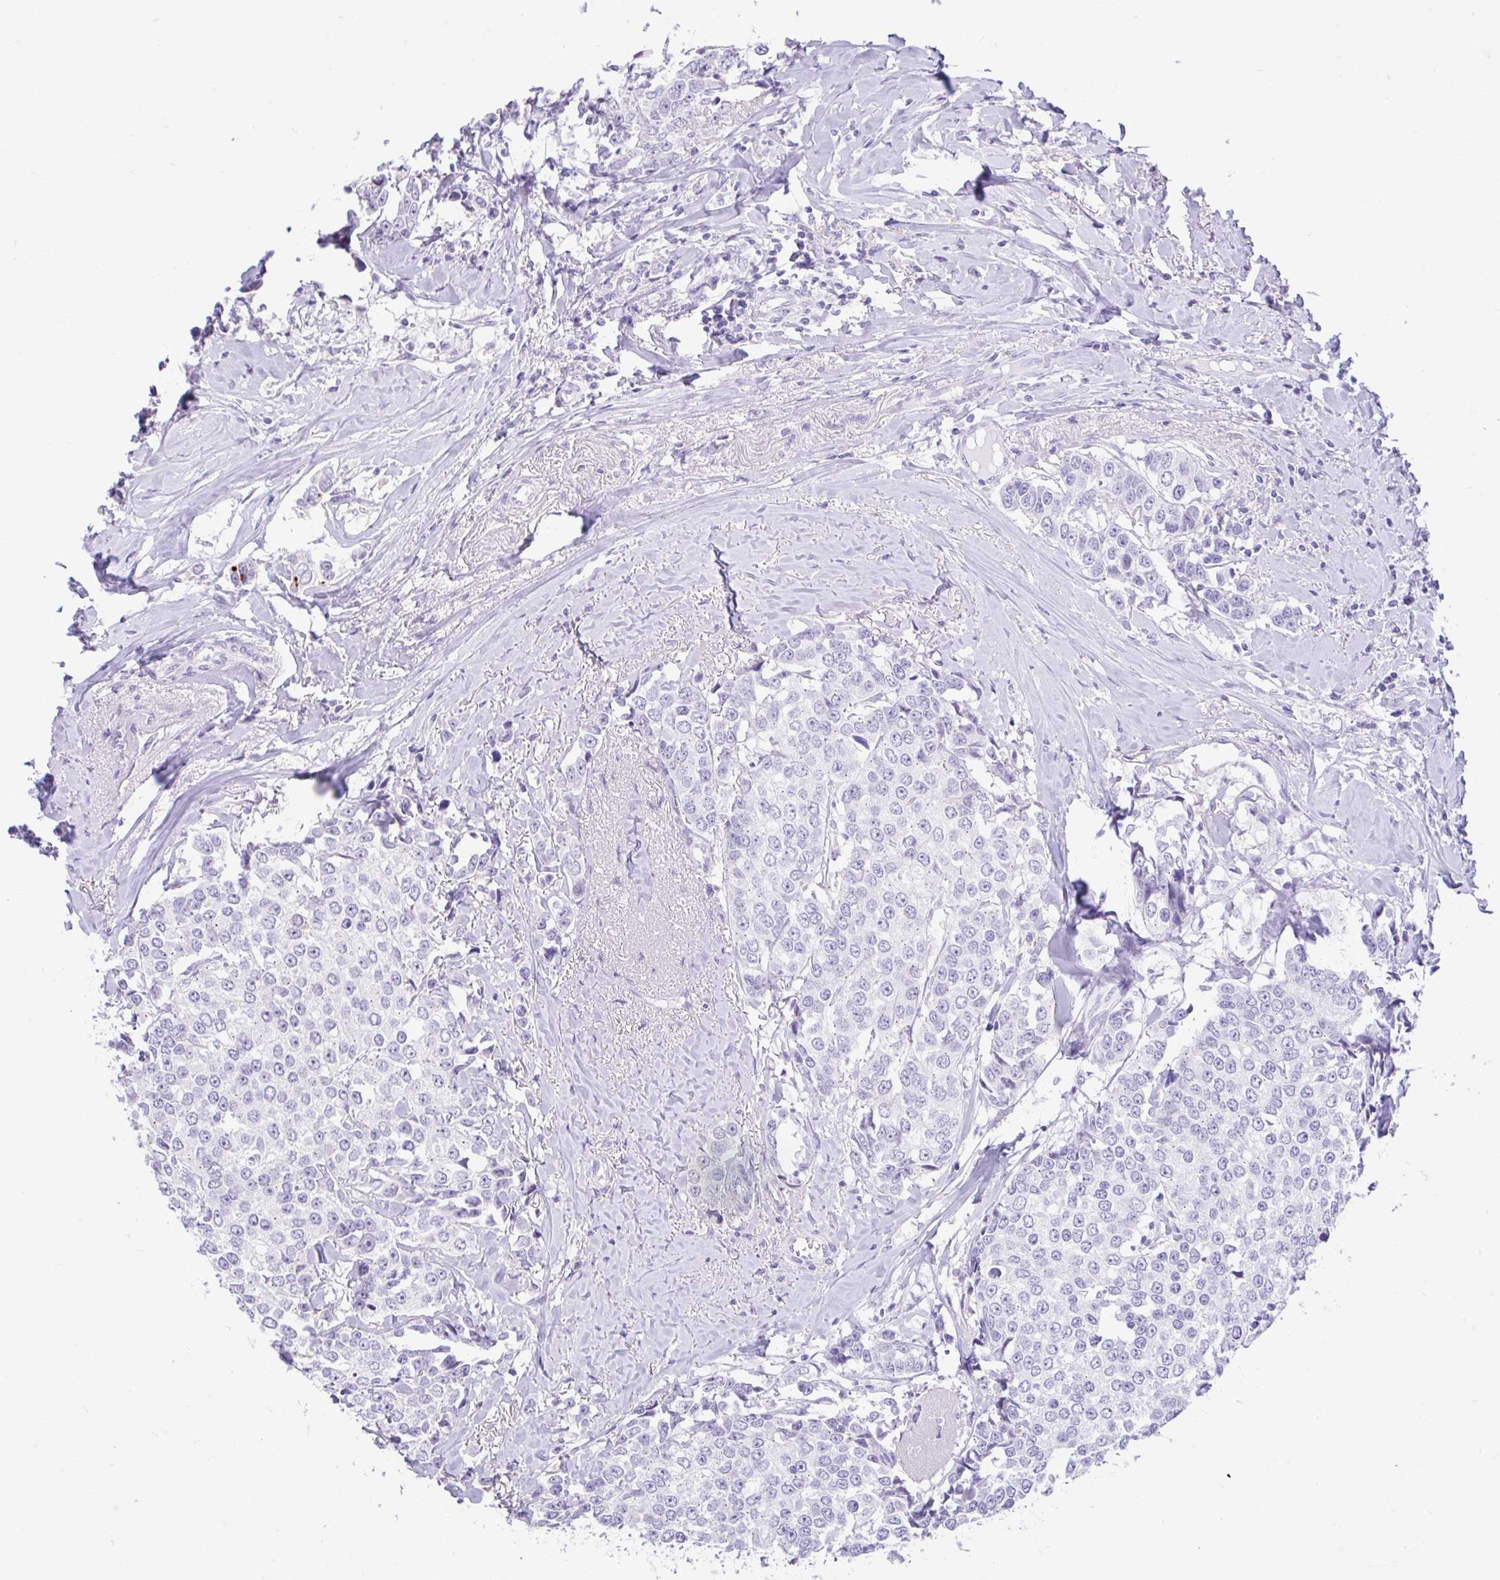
{"staining": {"intensity": "moderate", "quantity": "<25%", "location": "cytoplasmic/membranous"}, "tissue": "breast cancer", "cell_type": "Tumor cells", "image_type": "cancer", "snomed": [{"axis": "morphology", "description": "Duct carcinoma"}, {"axis": "topography", "description": "Breast"}], "caption": "Breast cancer was stained to show a protein in brown. There is low levels of moderate cytoplasmic/membranous staining in approximately <25% of tumor cells.", "gene": "REEP1", "patient": {"sex": "female", "age": 80}}